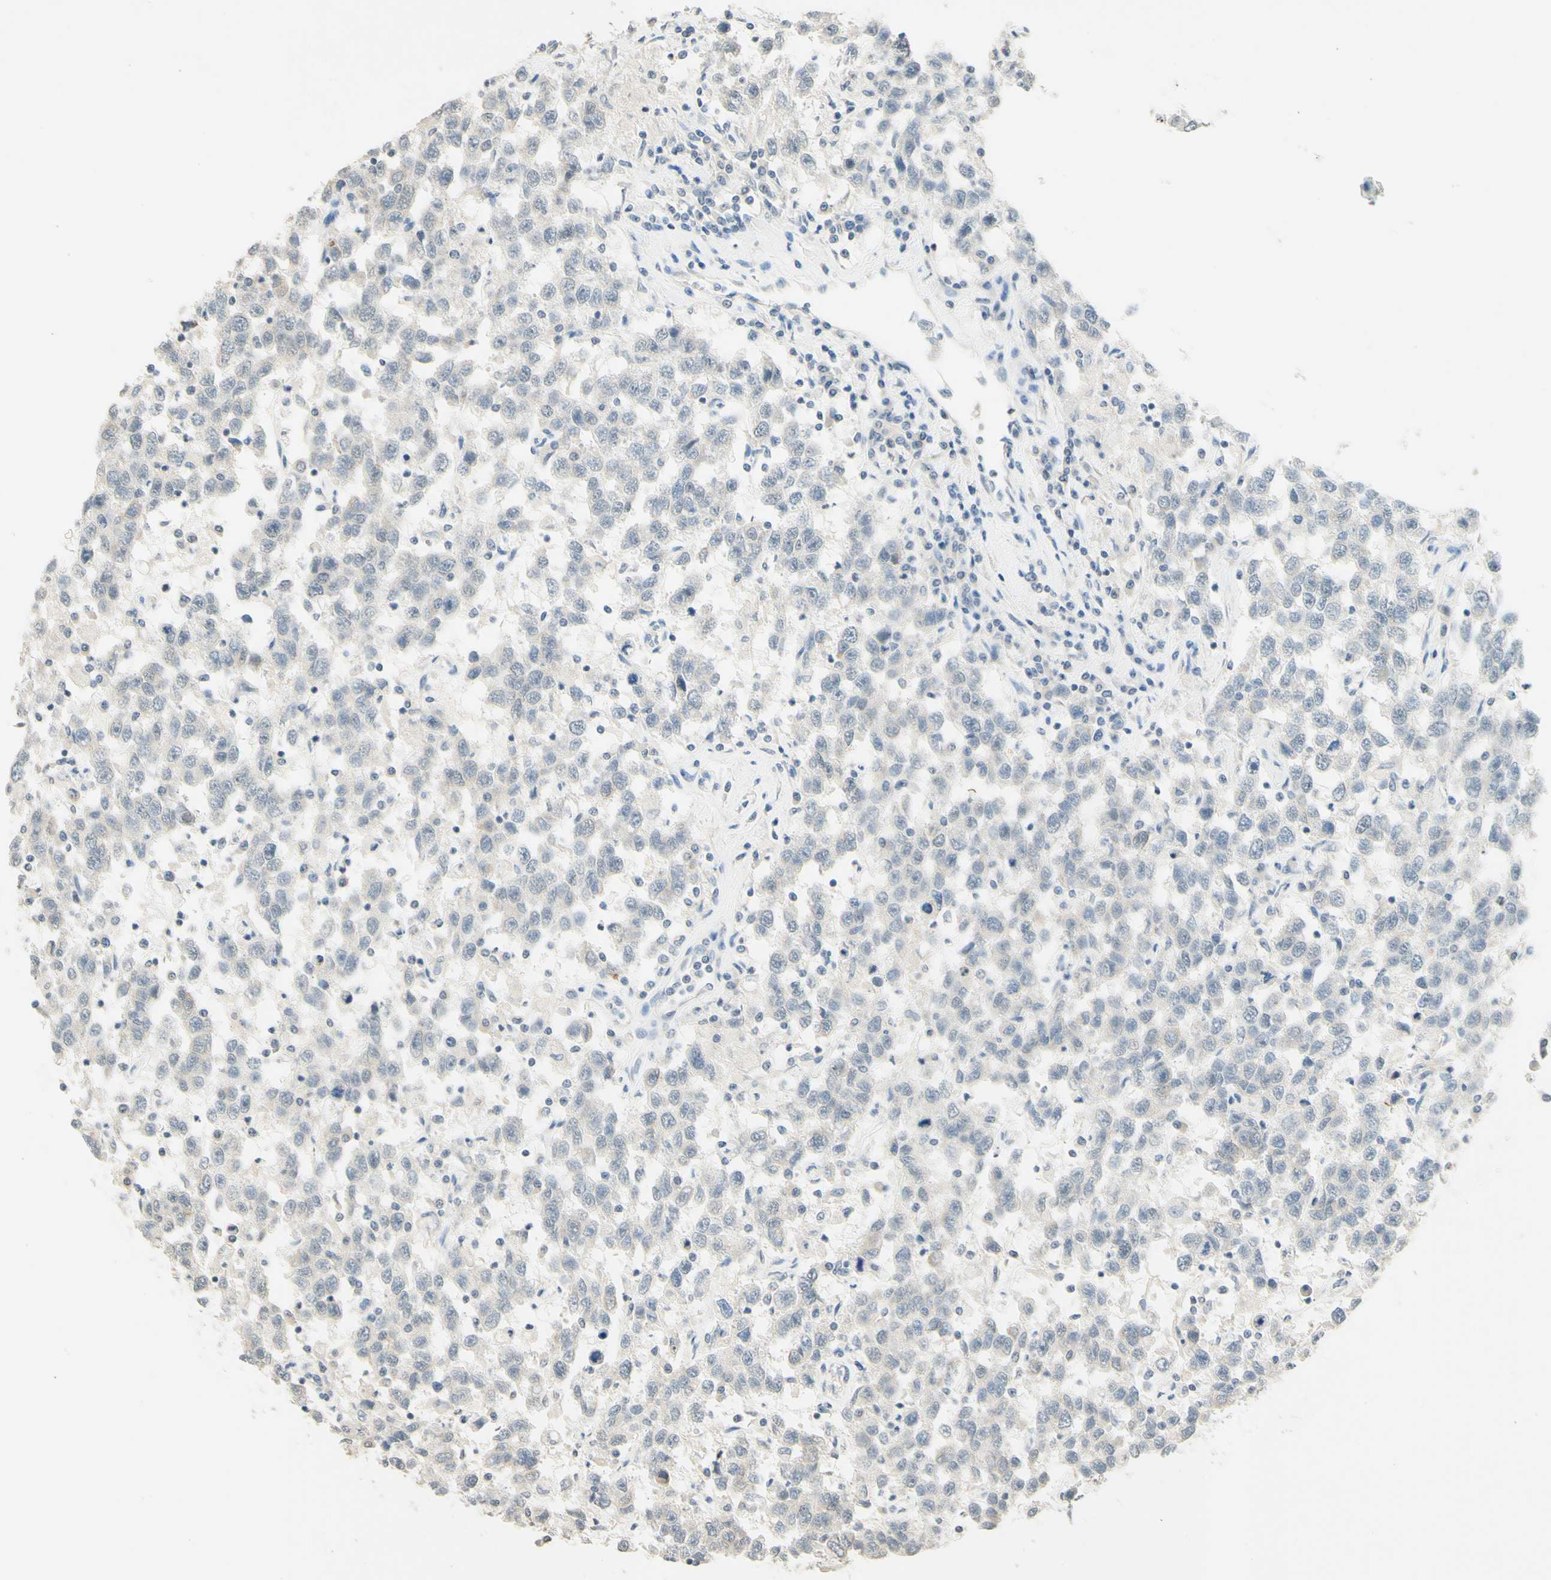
{"staining": {"intensity": "weak", "quantity": "<25%", "location": "cytoplasmic/membranous"}, "tissue": "testis cancer", "cell_type": "Tumor cells", "image_type": "cancer", "snomed": [{"axis": "morphology", "description": "Seminoma, NOS"}, {"axis": "topography", "description": "Testis"}], "caption": "This micrograph is of seminoma (testis) stained with IHC to label a protein in brown with the nuclei are counter-stained blue. There is no staining in tumor cells.", "gene": "MAG", "patient": {"sex": "male", "age": 41}}